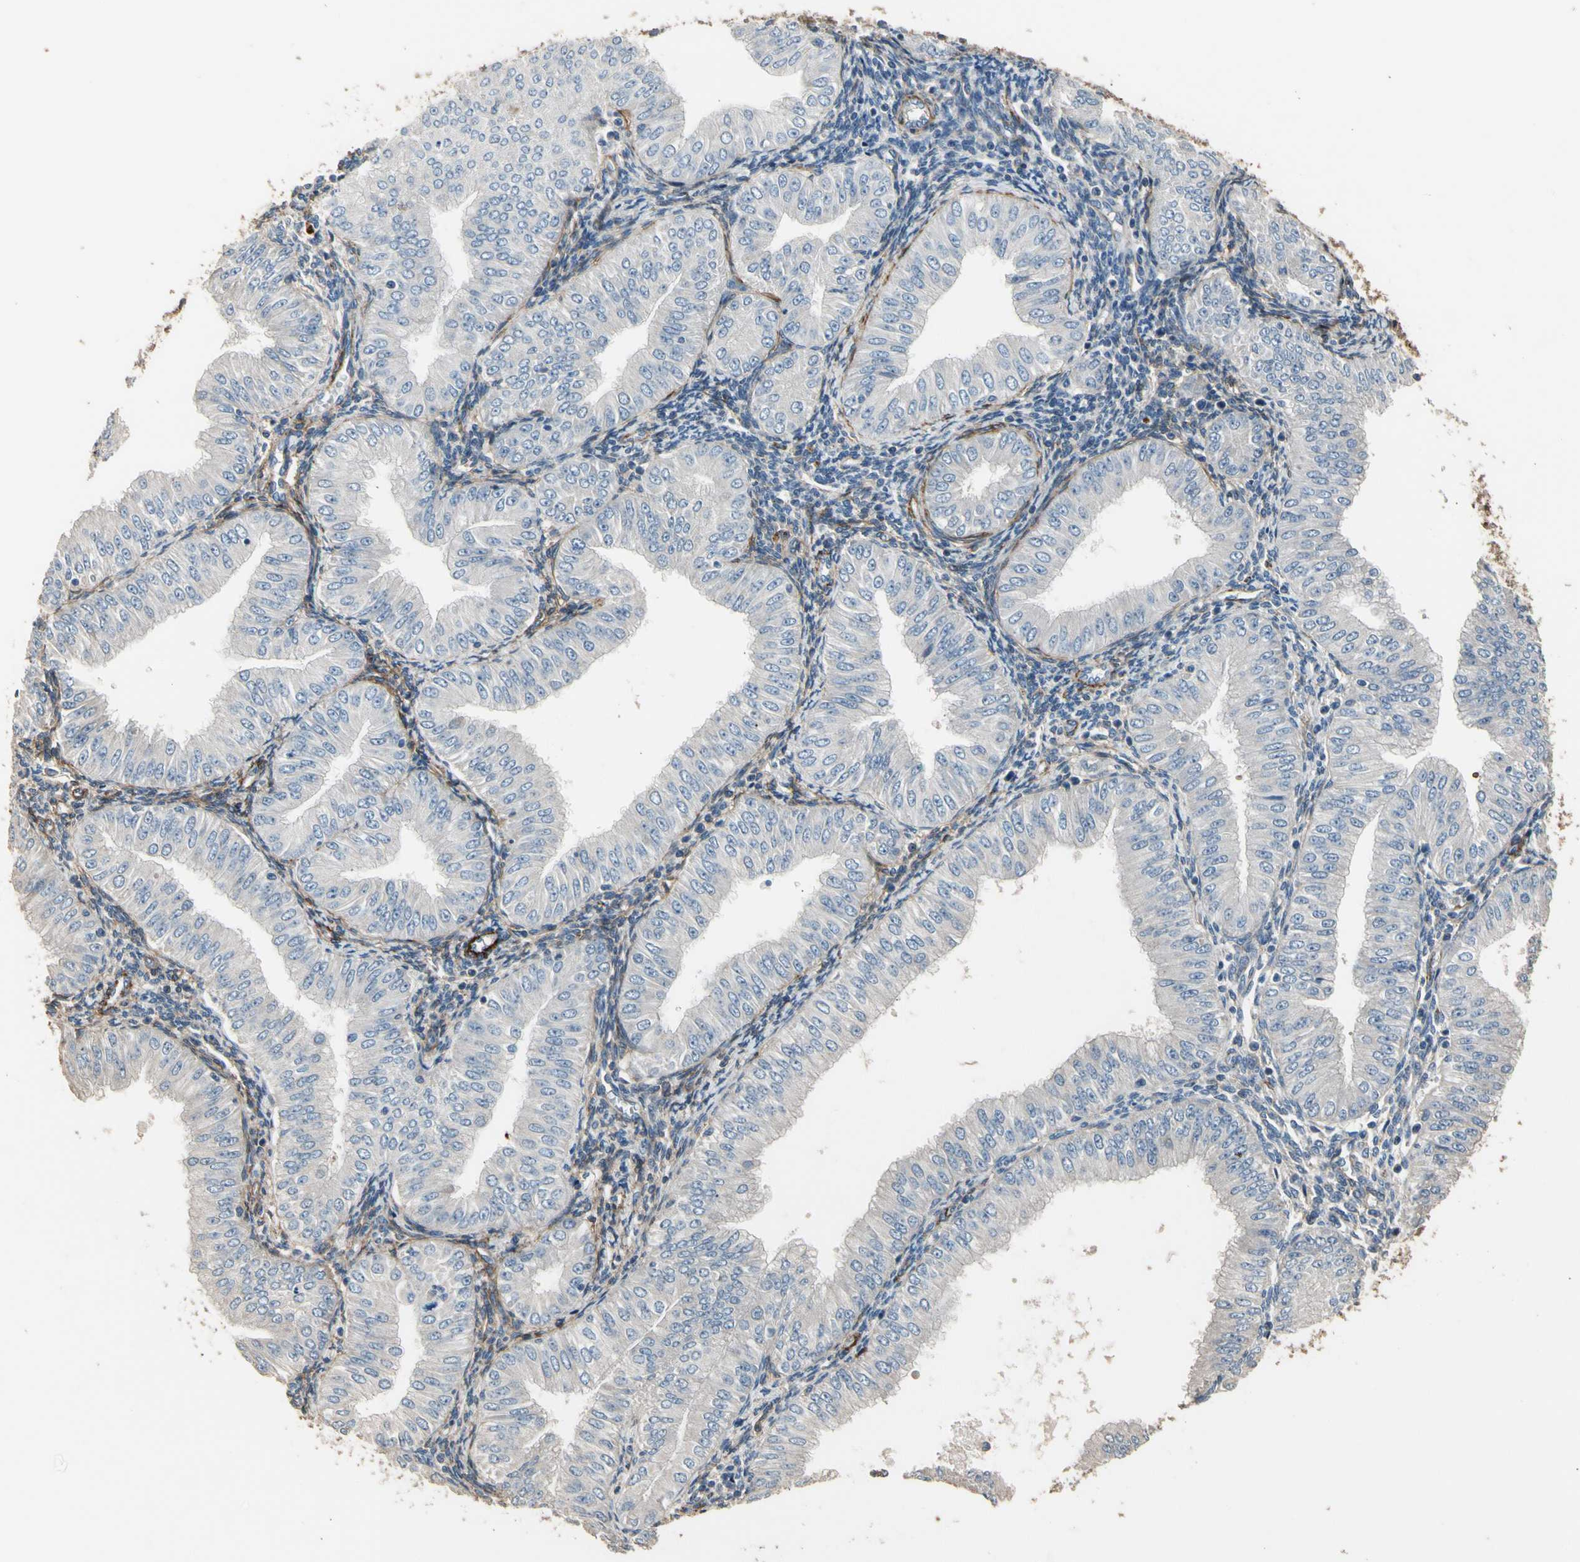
{"staining": {"intensity": "weak", "quantity": "<25%", "location": "cytoplasmic/membranous"}, "tissue": "endometrial cancer", "cell_type": "Tumor cells", "image_type": "cancer", "snomed": [{"axis": "morphology", "description": "Normal tissue, NOS"}, {"axis": "morphology", "description": "Adenocarcinoma, NOS"}, {"axis": "topography", "description": "Endometrium"}], "caption": "IHC of endometrial cancer (adenocarcinoma) demonstrates no expression in tumor cells.", "gene": "SUSD2", "patient": {"sex": "female", "age": 53}}